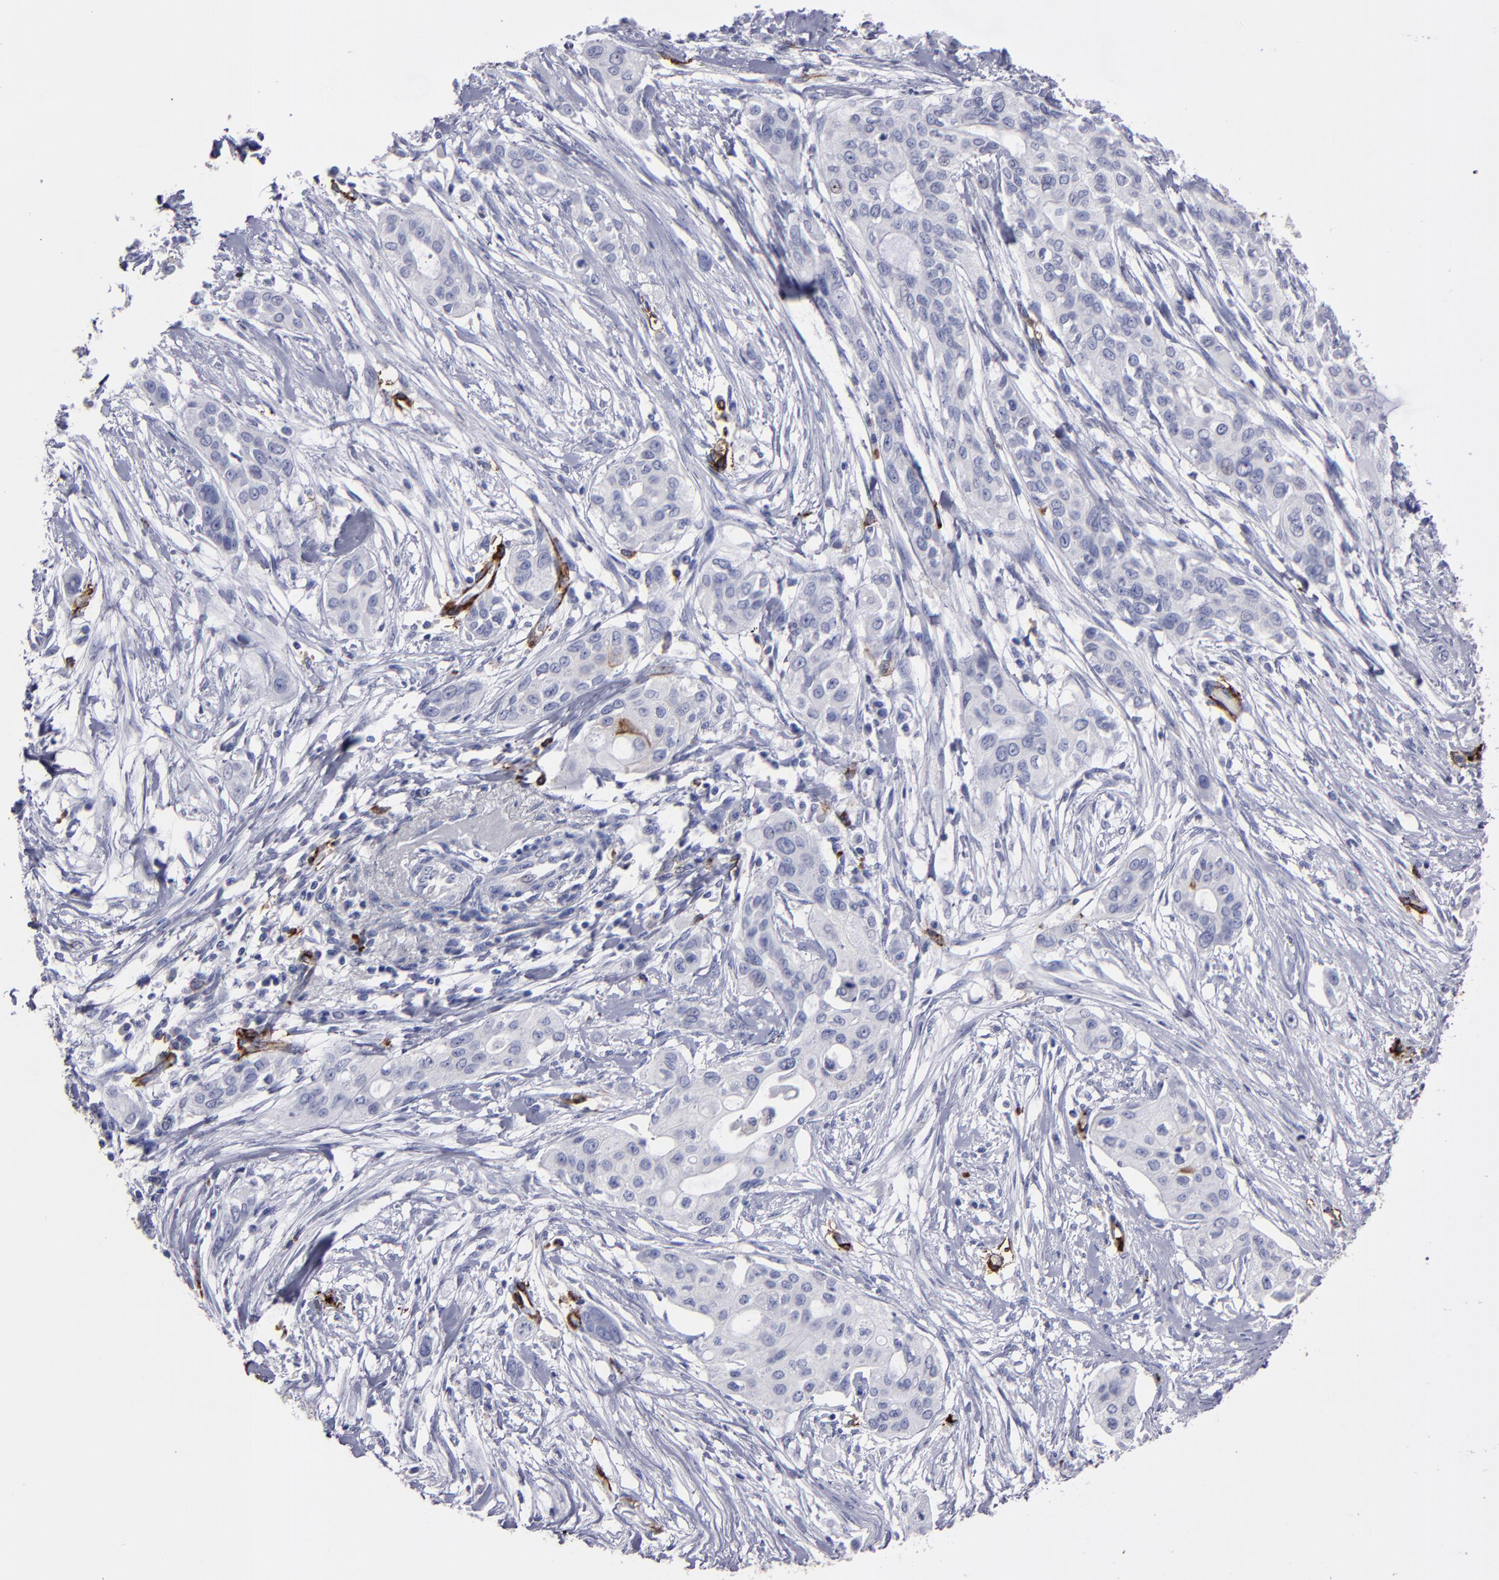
{"staining": {"intensity": "negative", "quantity": "none", "location": "none"}, "tissue": "pancreatic cancer", "cell_type": "Tumor cells", "image_type": "cancer", "snomed": [{"axis": "morphology", "description": "Adenocarcinoma, NOS"}, {"axis": "topography", "description": "Pancreas"}], "caption": "This is a image of immunohistochemistry staining of pancreatic cancer (adenocarcinoma), which shows no expression in tumor cells. (Immunohistochemistry, brightfield microscopy, high magnification).", "gene": "CD36", "patient": {"sex": "female", "age": 60}}